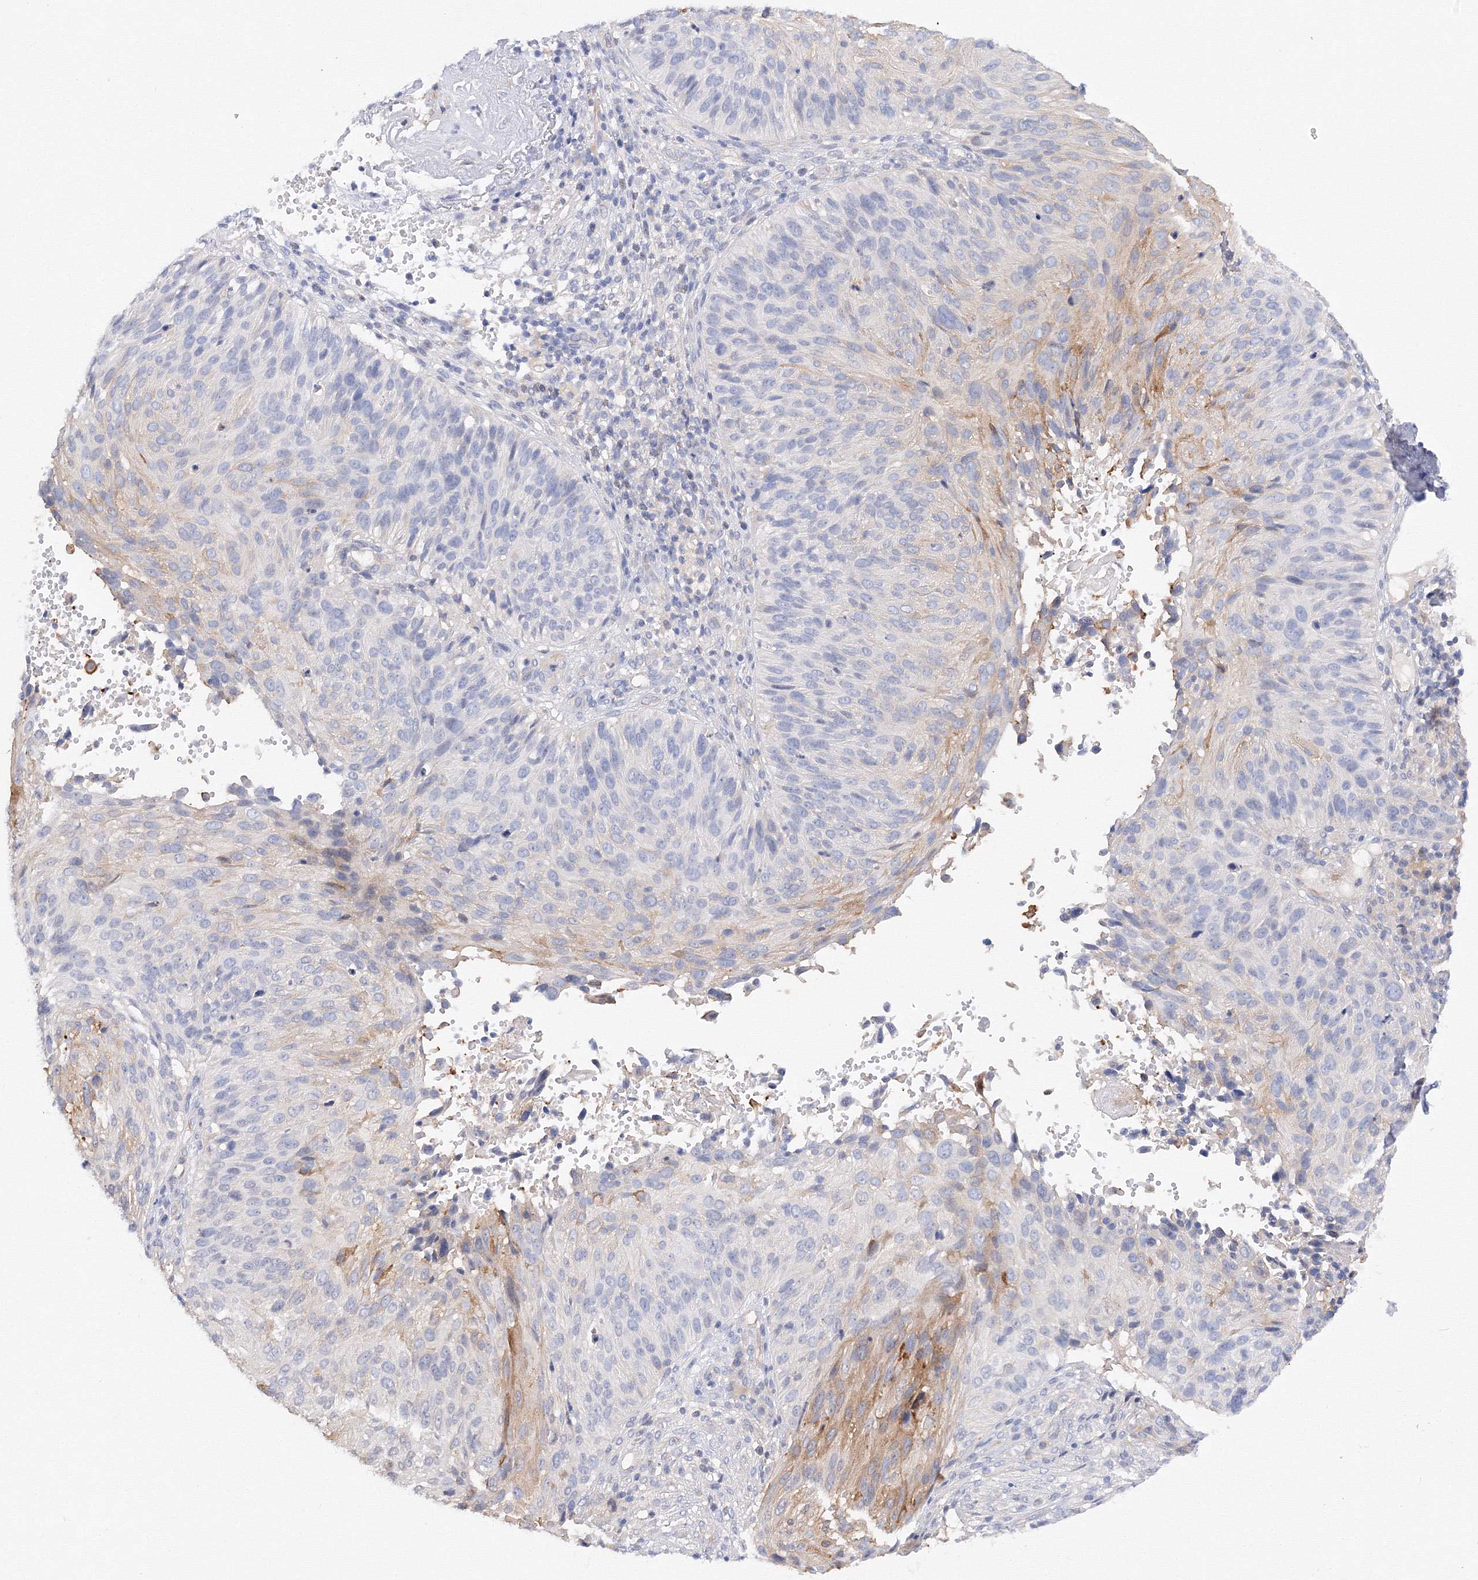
{"staining": {"intensity": "weak", "quantity": "<25%", "location": "cytoplasmic/membranous"}, "tissue": "cervical cancer", "cell_type": "Tumor cells", "image_type": "cancer", "snomed": [{"axis": "morphology", "description": "Squamous cell carcinoma, NOS"}, {"axis": "topography", "description": "Cervix"}], "caption": "Tumor cells are negative for brown protein staining in cervical cancer.", "gene": "DIS3L2", "patient": {"sex": "female", "age": 74}}